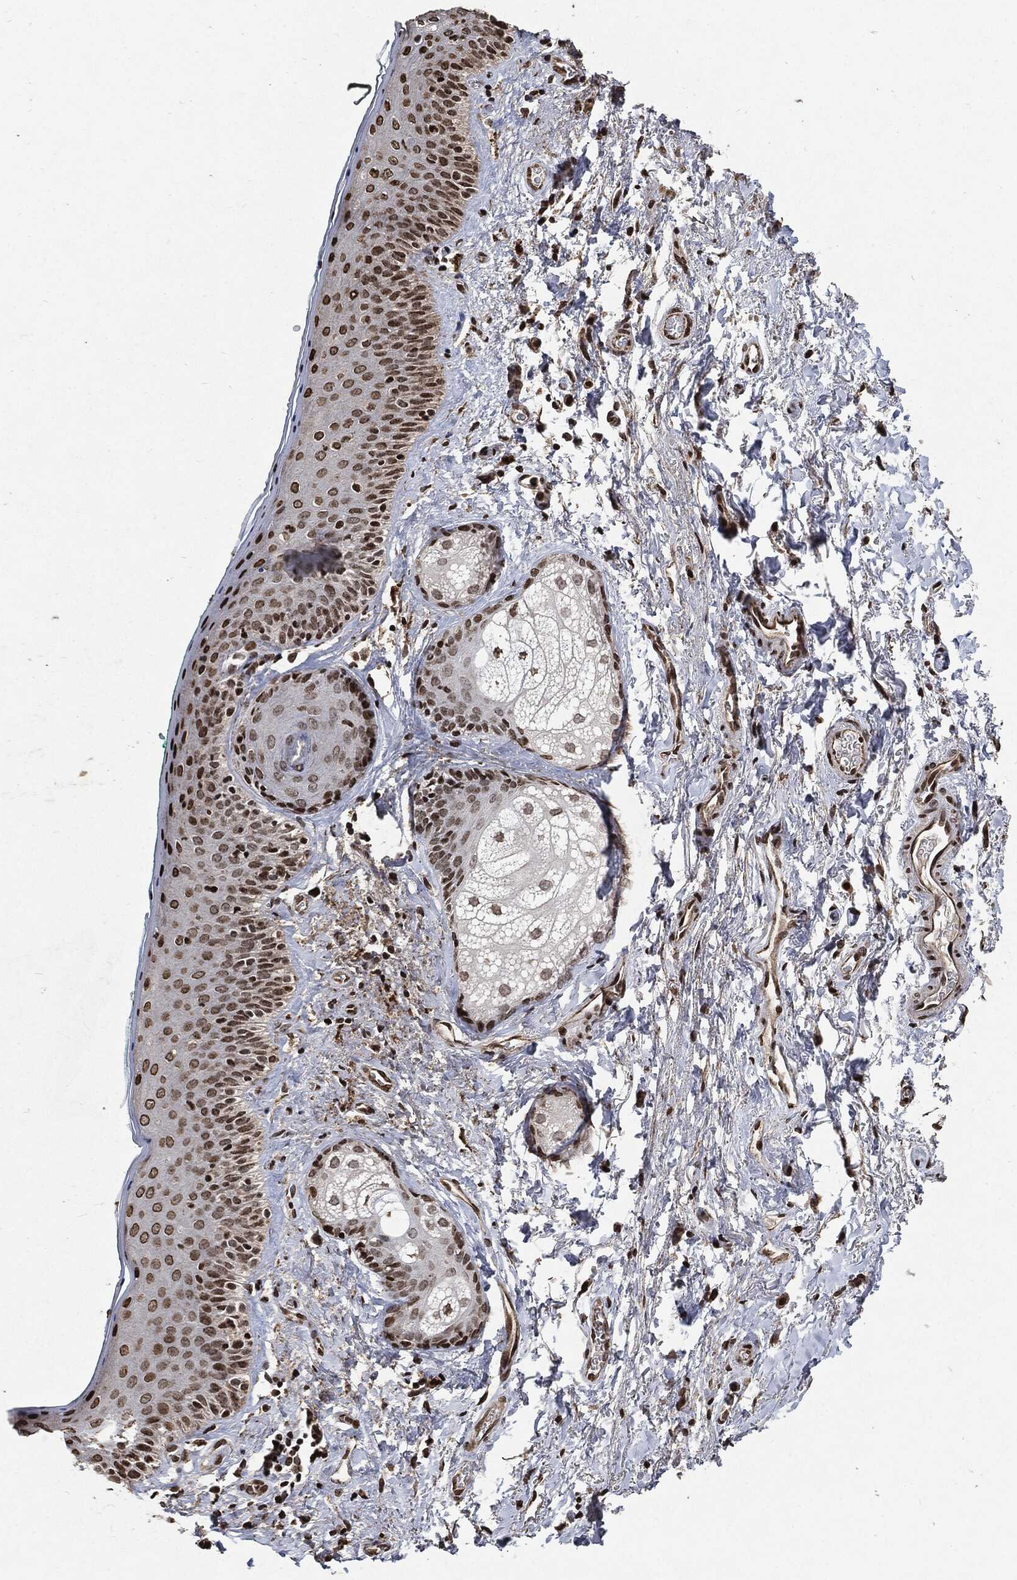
{"staining": {"intensity": "strong", "quantity": ">75%", "location": "nuclear"}, "tissue": "vagina", "cell_type": "Squamous epithelial cells", "image_type": "normal", "snomed": [{"axis": "morphology", "description": "Normal tissue, NOS"}, {"axis": "topography", "description": "Vagina"}], "caption": "Strong nuclear staining for a protein is seen in about >75% of squamous epithelial cells of normal vagina using immunohistochemistry (IHC).", "gene": "JUN", "patient": {"sex": "female", "age": 66}}